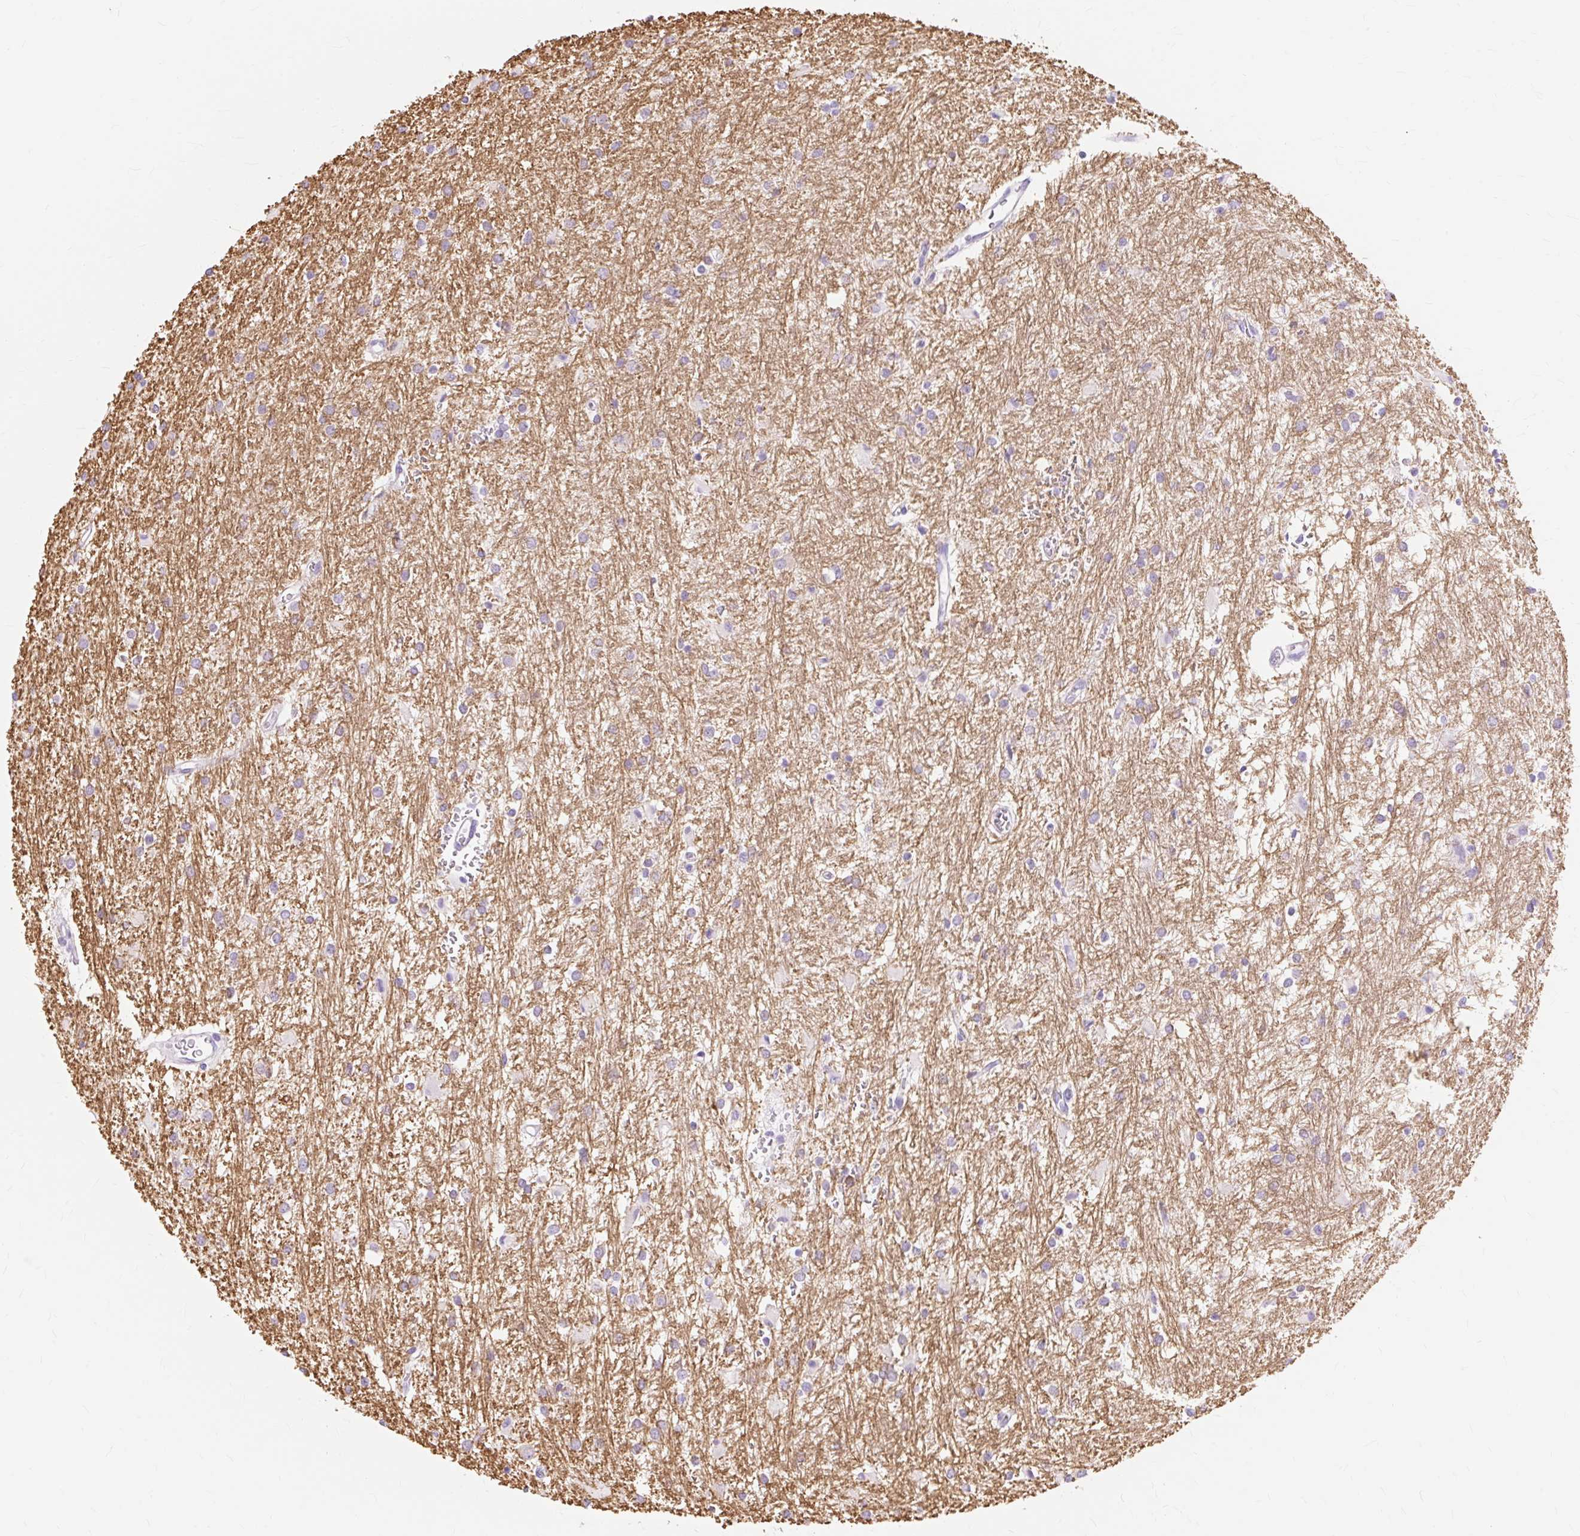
{"staining": {"intensity": "negative", "quantity": "none", "location": "none"}, "tissue": "glioma", "cell_type": "Tumor cells", "image_type": "cancer", "snomed": [{"axis": "morphology", "description": "Glioma, malignant, High grade"}, {"axis": "topography", "description": "Brain"}], "caption": "Tumor cells show no significant positivity in glioma. The staining was performed using DAB to visualize the protein expression in brown, while the nuclei were stained in blue with hematoxylin (Magnification: 20x).", "gene": "MBP", "patient": {"sex": "female", "age": 50}}